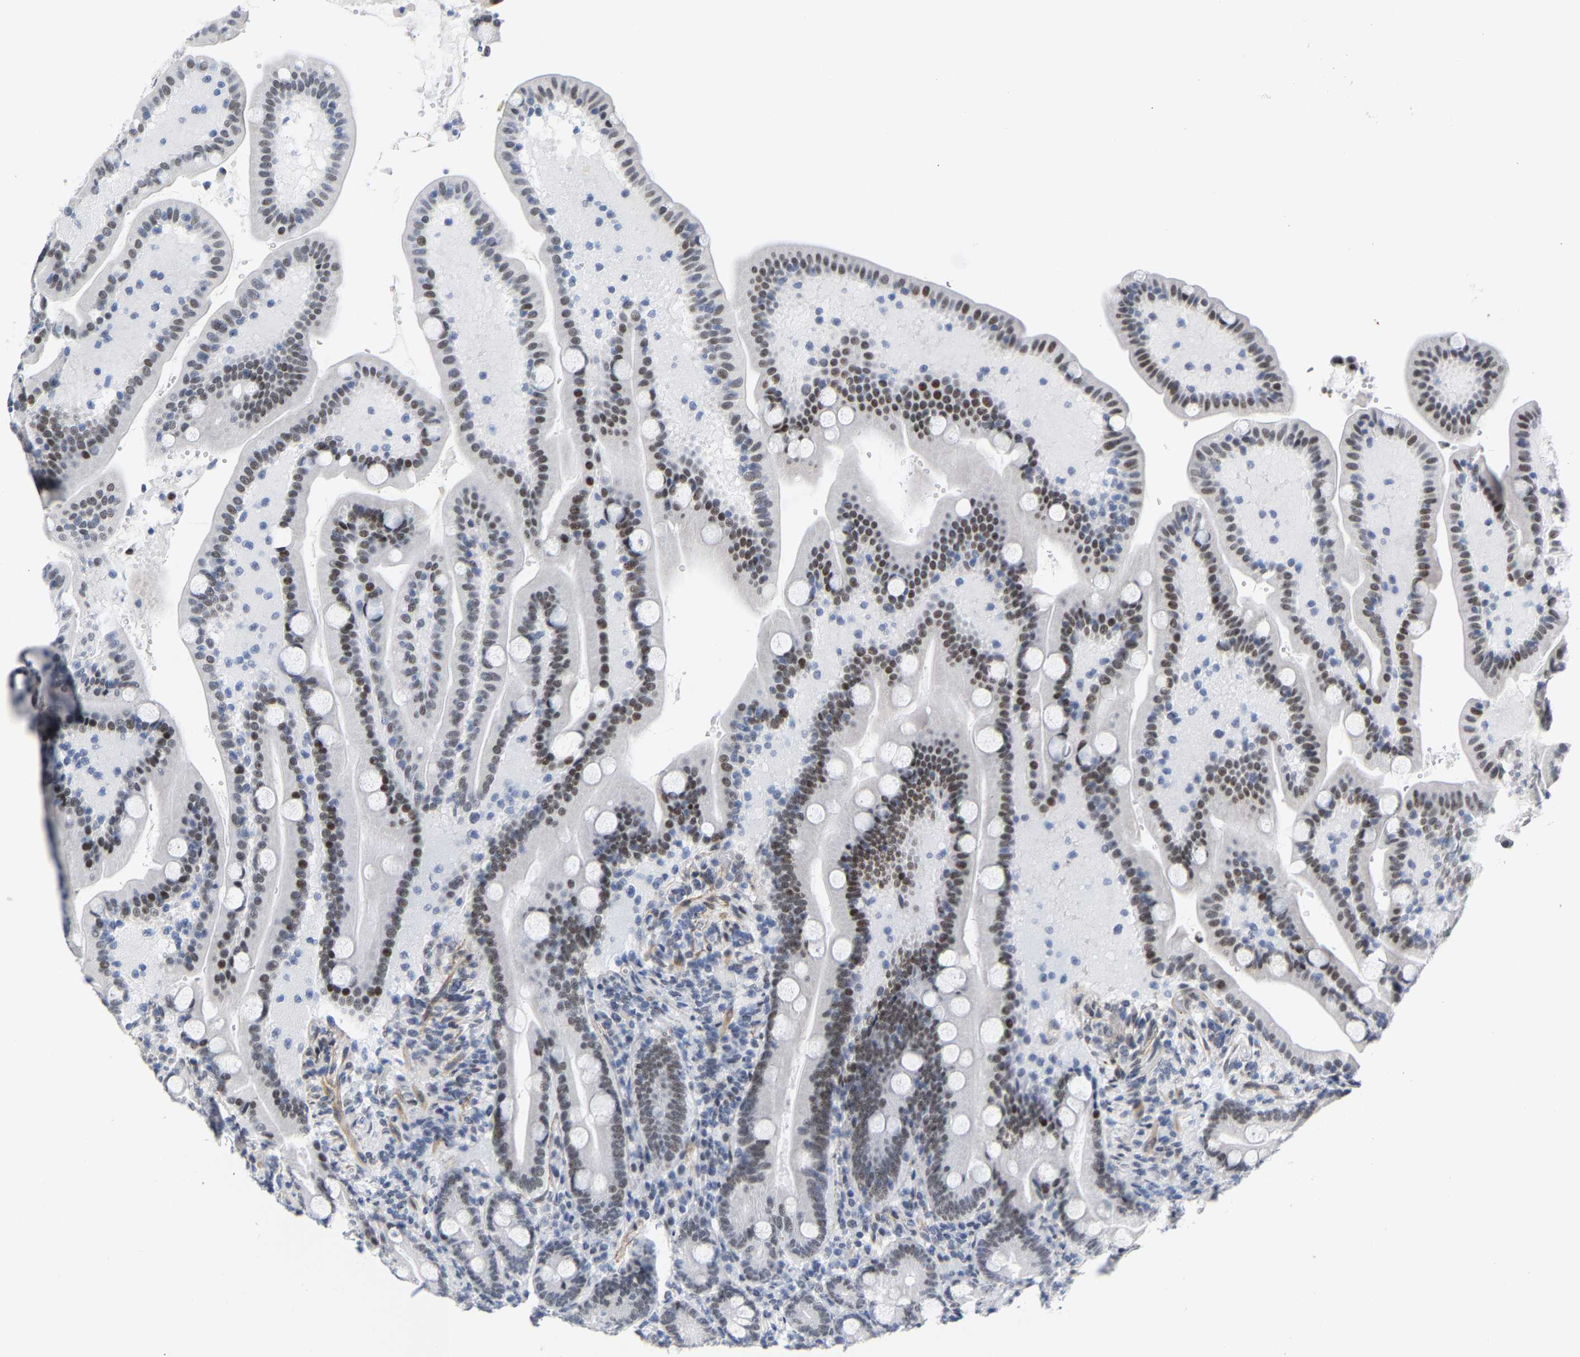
{"staining": {"intensity": "moderate", "quantity": ">75%", "location": "nuclear"}, "tissue": "duodenum", "cell_type": "Glandular cells", "image_type": "normal", "snomed": [{"axis": "morphology", "description": "Normal tissue, NOS"}, {"axis": "topography", "description": "Duodenum"}], "caption": "Immunohistochemistry image of benign human duodenum stained for a protein (brown), which demonstrates medium levels of moderate nuclear staining in about >75% of glandular cells.", "gene": "FAM180A", "patient": {"sex": "male", "age": 54}}